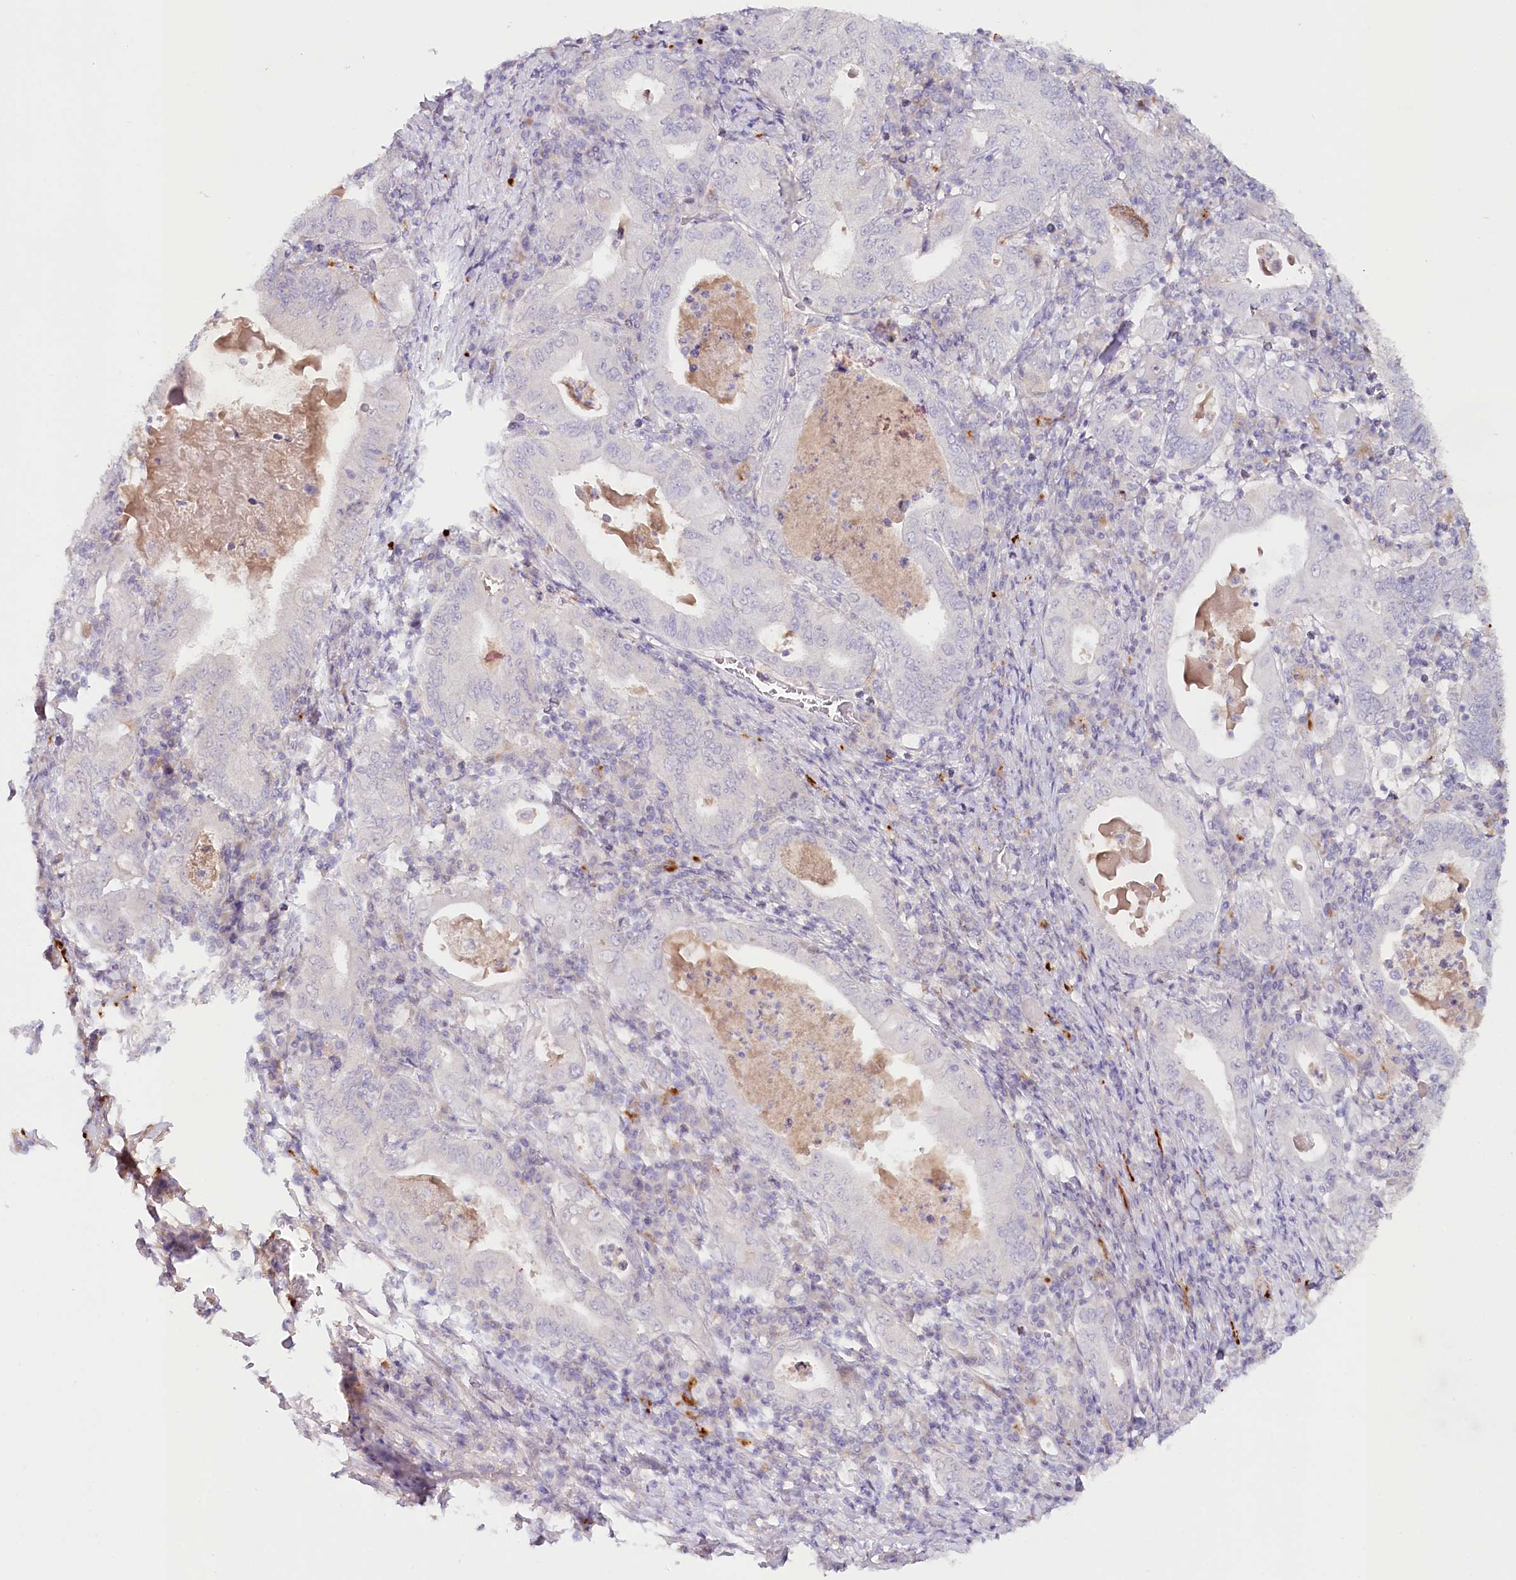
{"staining": {"intensity": "negative", "quantity": "none", "location": "none"}, "tissue": "stomach cancer", "cell_type": "Tumor cells", "image_type": "cancer", "snomed": [{"axis": "morphology", "description": "Normal tissue, NOS"}, {"axis": "morphology", "description": "Adenocarcinoma, NOS"}, {"axis": "topography", "description": "Esophagus"}, {"axis": "topography", "description": "Stomach, upper"}, {"axis": "topography", "description": "Peripheral nerve tissue"}], "caption": "The immunohistochemistry (IHC) photomicrograph has no significant staining in tumor cells of stomach adenocarcinoma tissue. (DAB immunohistochemistry (IHC) visualized using brightfield microscopy, high magnification).", "gene": "PSAPL1", "patient": {"sex": "male", "age": 62}}